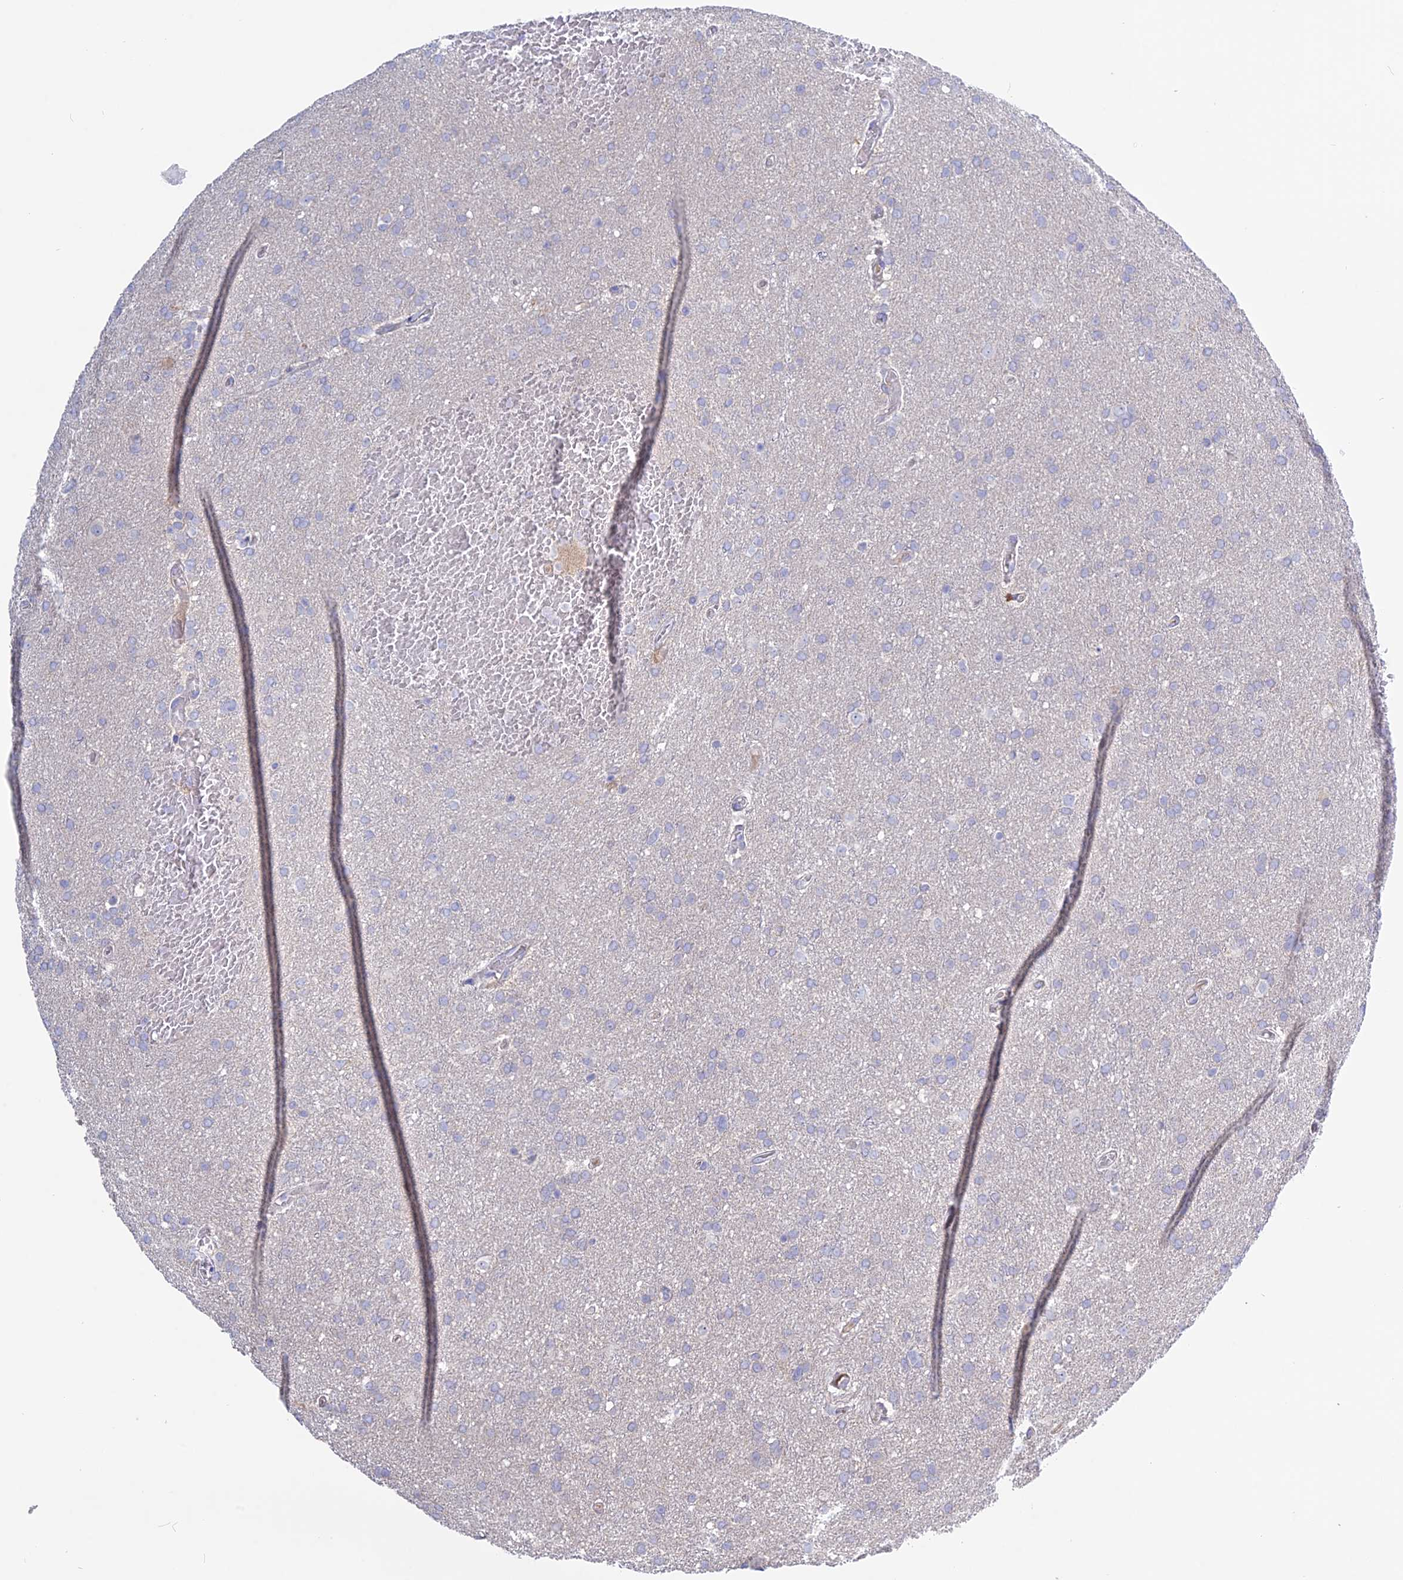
{"staining": {"intensity": "negative", "quantity": "none", "location": "none"}, "tissue": "glioma", "cell_type": "Tumor cells", "image_type": "cancer", "snomed": [{"axis": "morphology", "description": "Glioma, malignant, High grade"}, {"axis": "topography", "description": "Cerebral cortex"}], "caption": "High power microscopy photomicrograph of an immunohistochemistry (IHC) image of glioma, revealing no significant staining in tumor cells. (Immunohistochemistry, brightfield microscopy, high magnification).", "gene": "ADGRA1", "patient": {"sex": "female", "age": 36}}